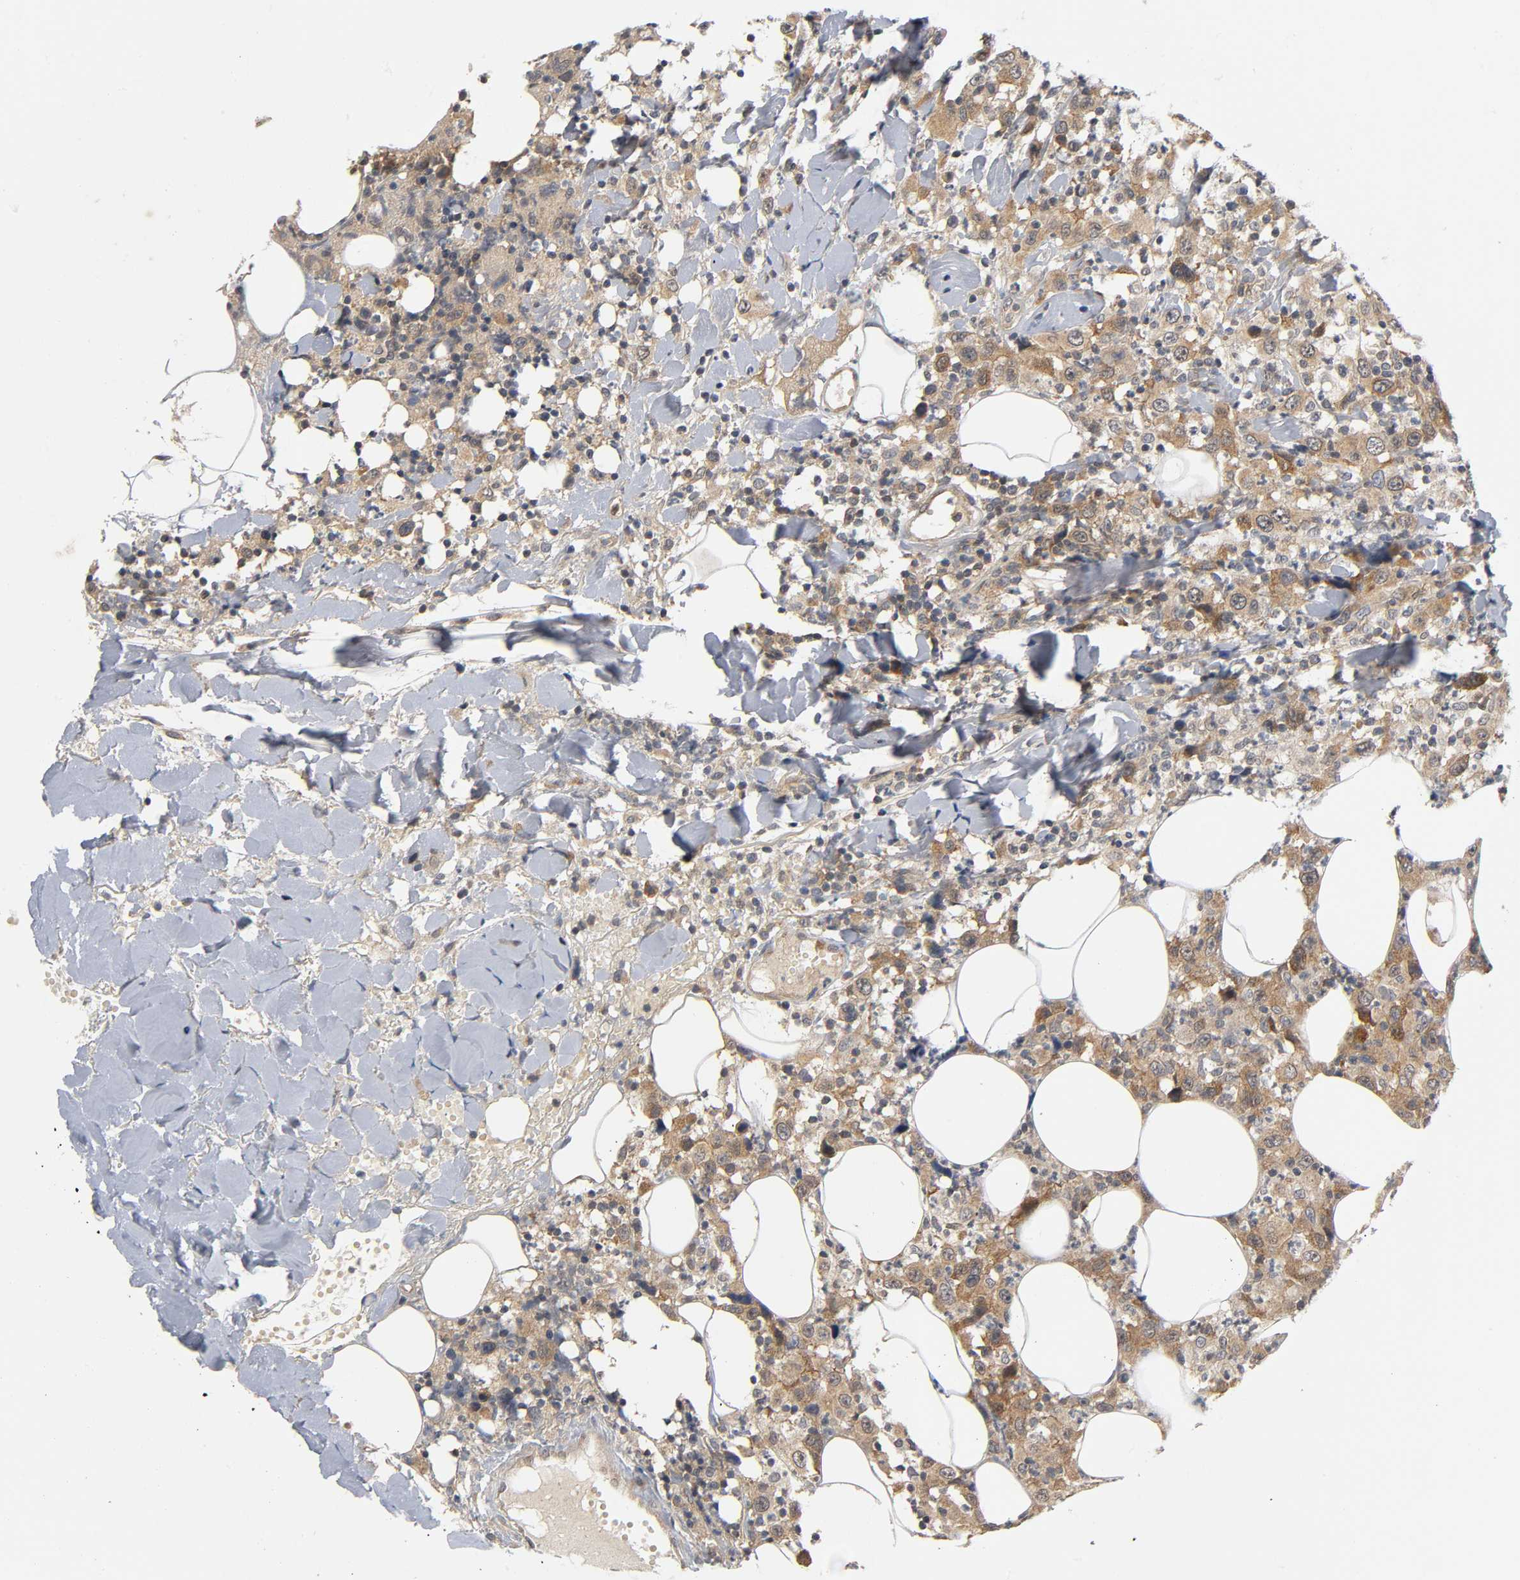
{"staining": {"intensity": "moderate", "quantity": ">75%", "location": "cytoplasmic/membranous"}, "tissue": "thyroid cancer", "cell_type": "Tumor cells", "image_type": "cancer", "snomed": [{"axis": "morphology", "description": "Carcinoma, NOS"}, {"axis": "topography", "description": "Thyroid gland"}], "caption": "A brown stain labels moderate cytoplasmic/membranous positivity of a protein in carcinoma (thyroid) tumor cells.", "gene": "MAPK8", "patient": {"sex": "female", "age": 77}}